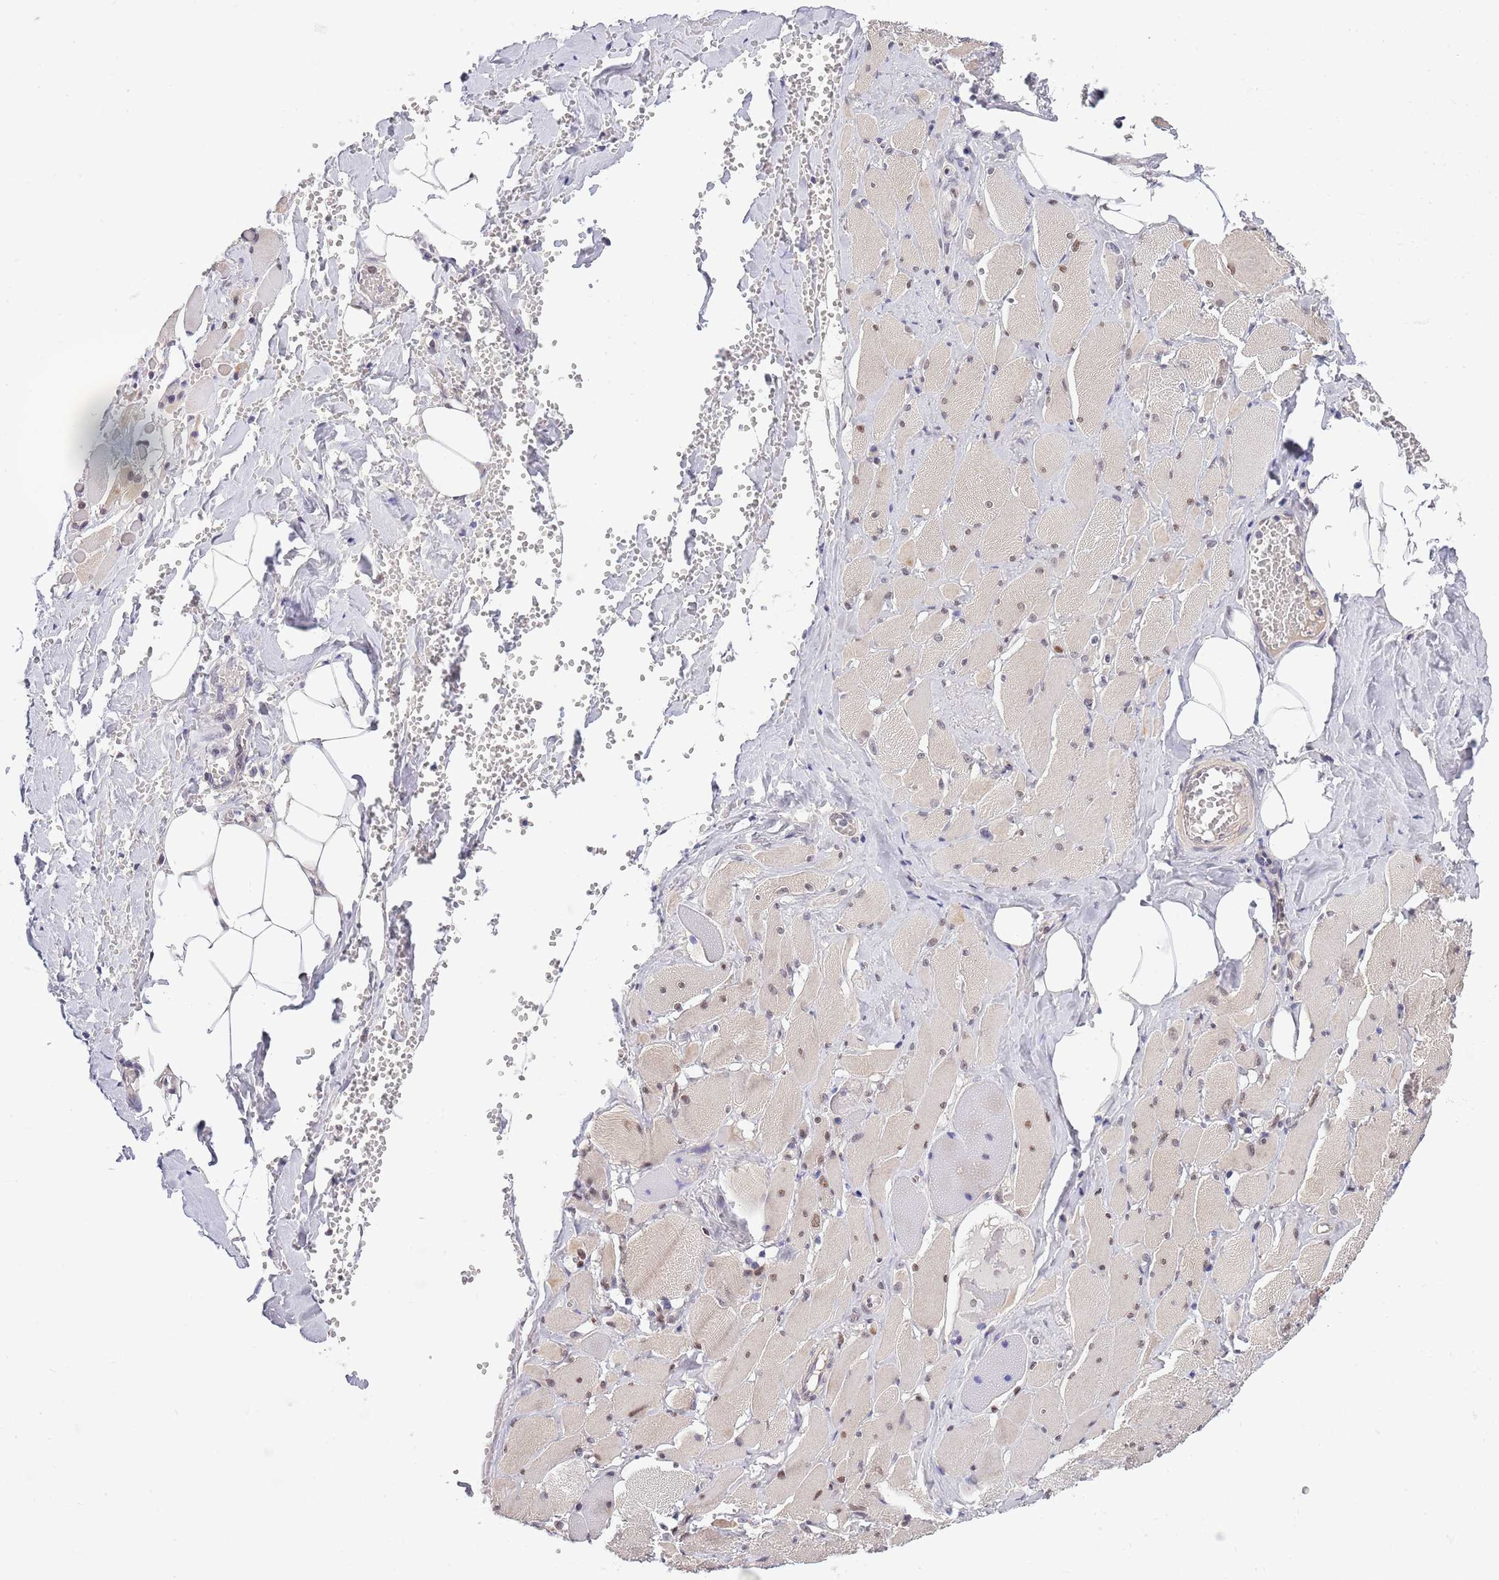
{"staining": {"intensity": "weak", "quantity": "25%-75%", "location": "cytoplasmic/membranous,nuclear"}, "tissue": "skeletal muscle", "cell_type": "Myocytes", "image_type": "normal", "snomed": [{"axis": "morphology", "description": "Normal tissue, NOS"}, {"axis": "morphology", "description": "Basal cell carcinoma"}, {"axis": "topography", "description": "Skeletal muscle"}], "caption": "Brown immunohistochemical staining in normal skeletal muscle exhibits weak cytoplasmic/membranous,nuclear expression in about 25%-75% of myocytes. (DAB IHC, brown staining for protein, blue staining for nuclei).", "gene": "NLRP6", "patient": {"sex": "female", "age": 64}}